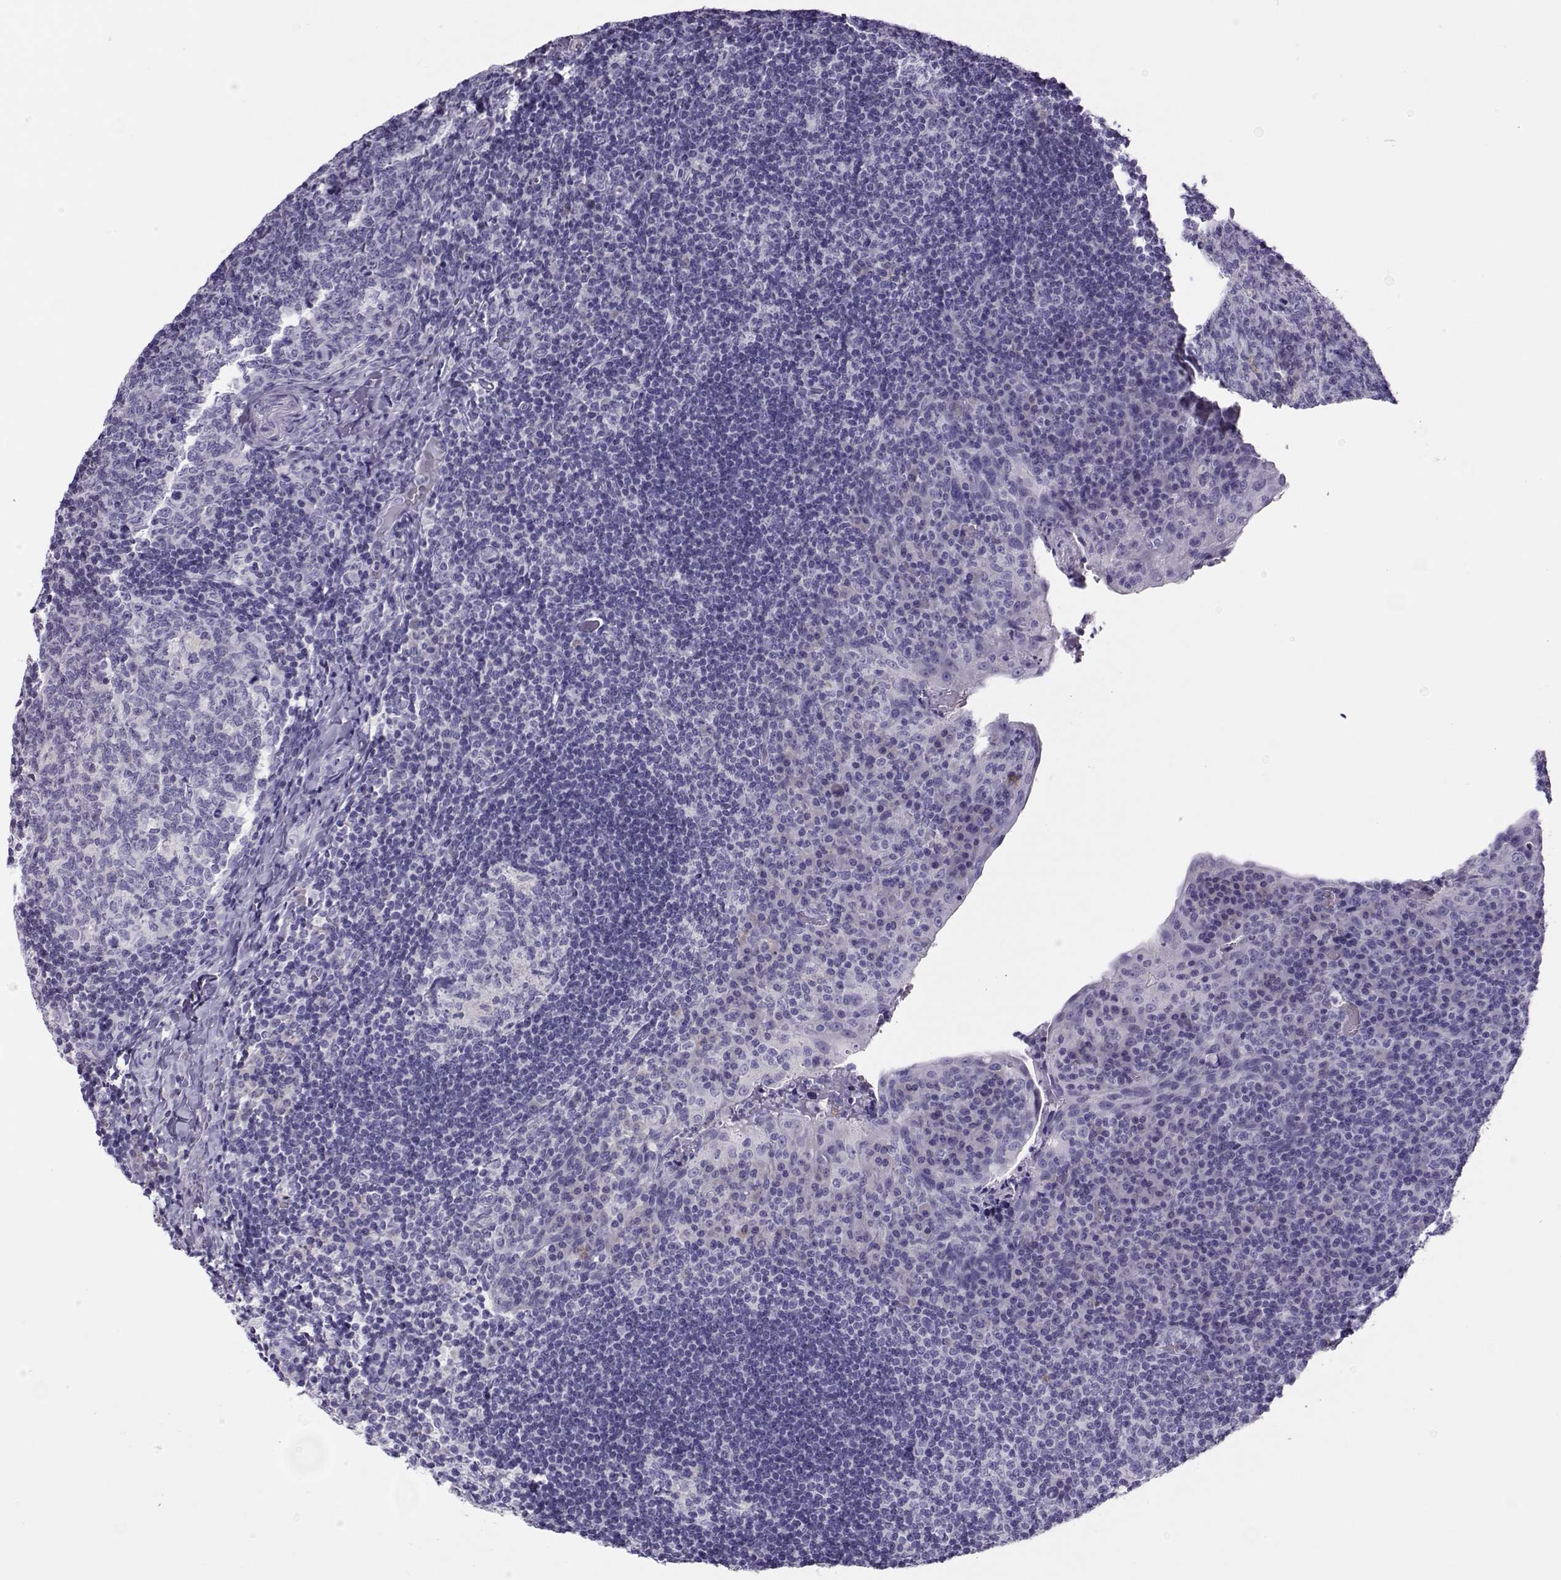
{"staining": {"intensity": "negative", "quantity": "none", "location": "none"}, "tissue": "tonsil", "cell_type": "Germinal center cells", "image_type": "normal", "snomed": [{"axis": "morphology", "description": "Normal tissue, NOS"}, {"axis": "topography", "description": "Tonsil"}], "caption": "DAB (3,3'-diaminobenzidine) immunohistochemical staining of normal human tonsil displays no significant expression in germinal center cells. (Stains: DAB IHC with hematoxylin counter stain, Microscopy: brightfield microscopy at high magnification).", "gene": "LINGO1", "patient": {"sex": "male", "age": 17}}